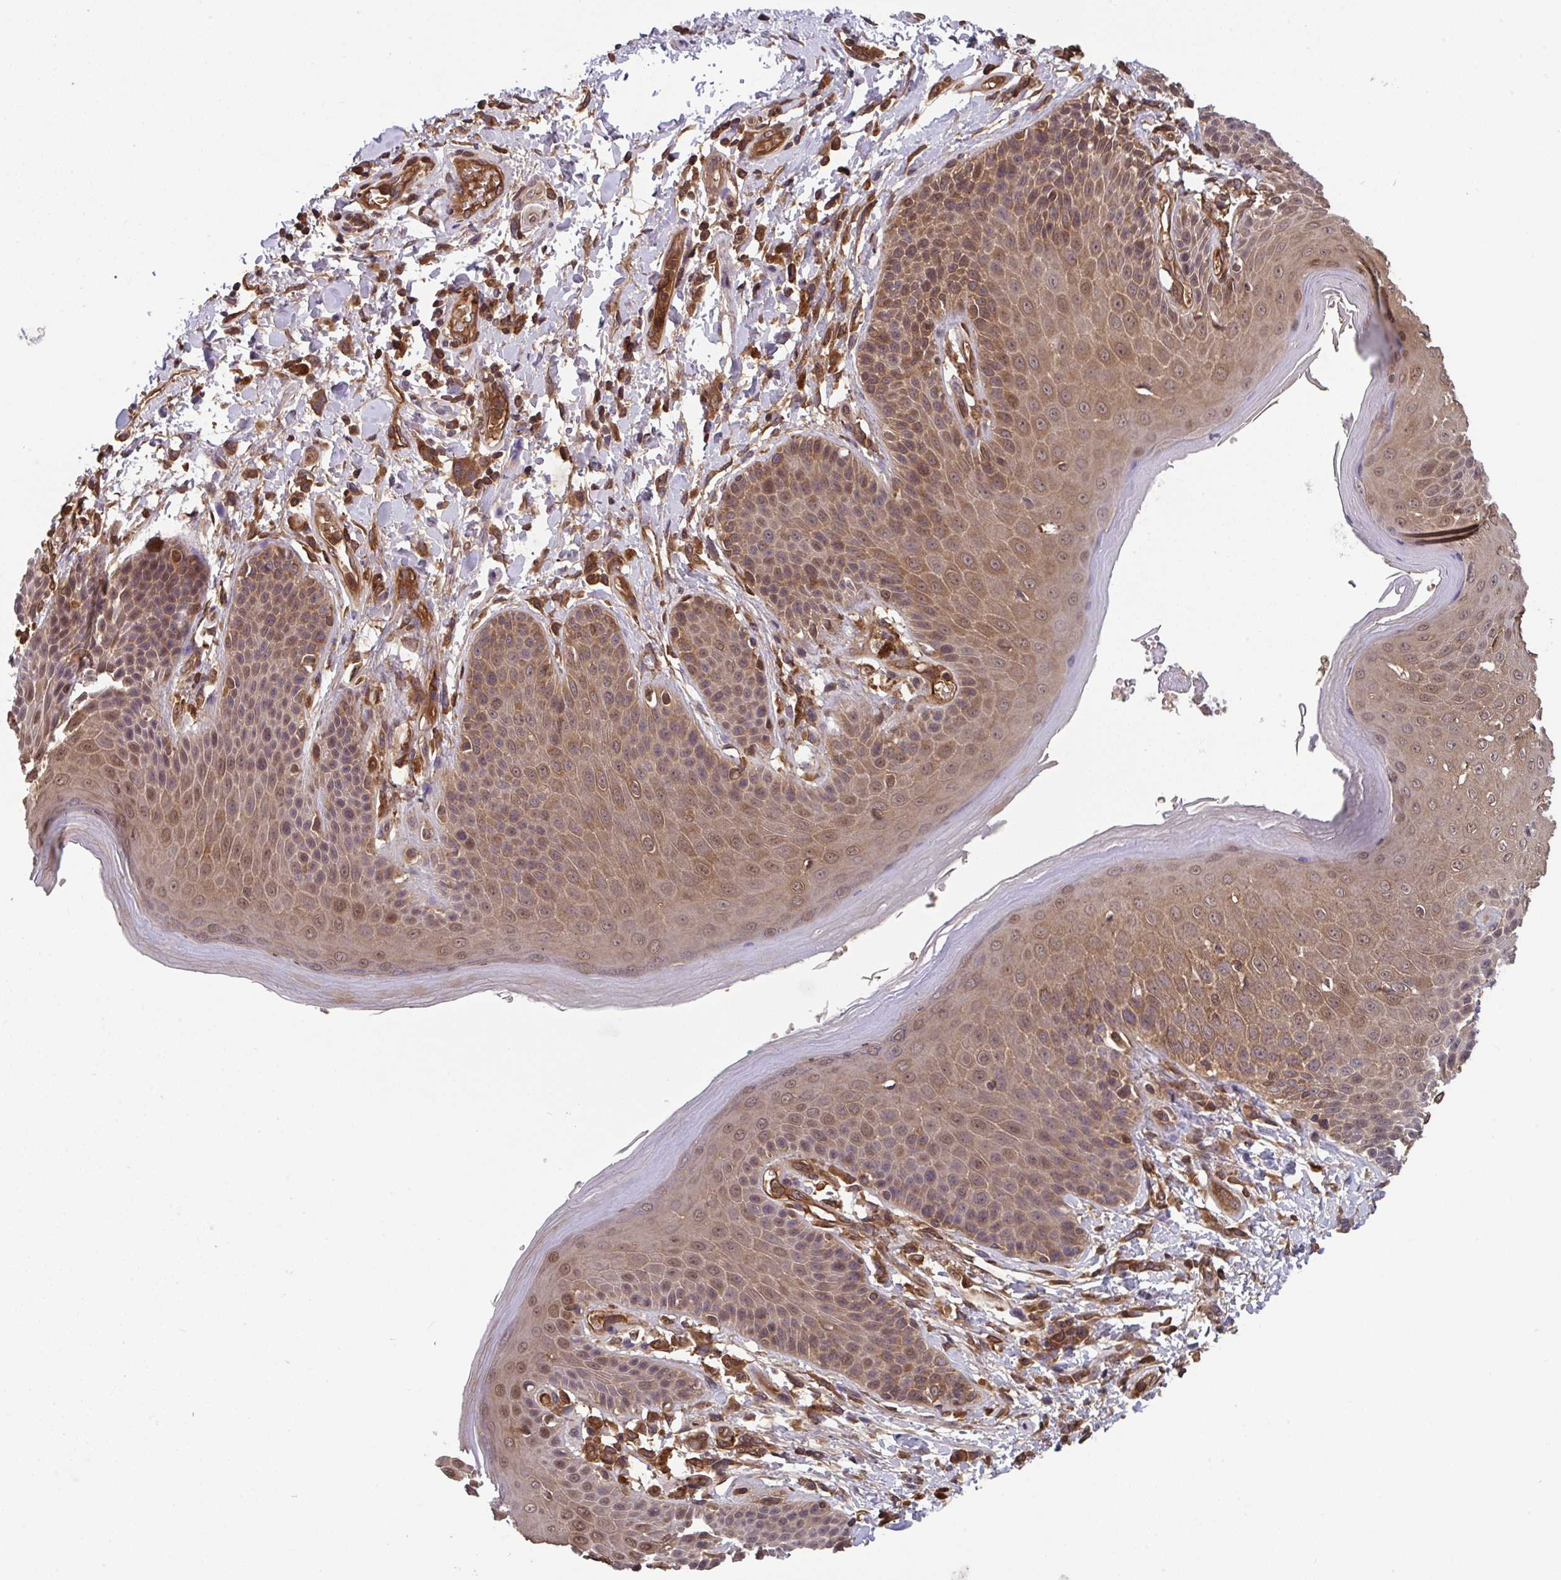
{"staining": {"intensity": "moderate", "quantity": "25%-75%", "location": "cytoplasmic/membranous,nuclear"}, "tissue": "skin", "cell_type": "Epidermal cells", "image_type": "normal", "snomed": [{"axis": "morphology", "description": "Normal tissue, NOS"}, {"axis": "topography", "description": "Peripheral nerve tissue"}], "caption": "Epidermal cells exhibit moderate cytoplasmic/membranous,nuclear staining in about 25%-75% of cells in normal skin. The staining is performed using DAB (3,3'-diaminobenzidine) brown chromogen to label protein expression. The nuclei are counter-stained blue using hematoxylin.", "gene": "TIGAR", "patient": {"sex": "male", "age": 51}}